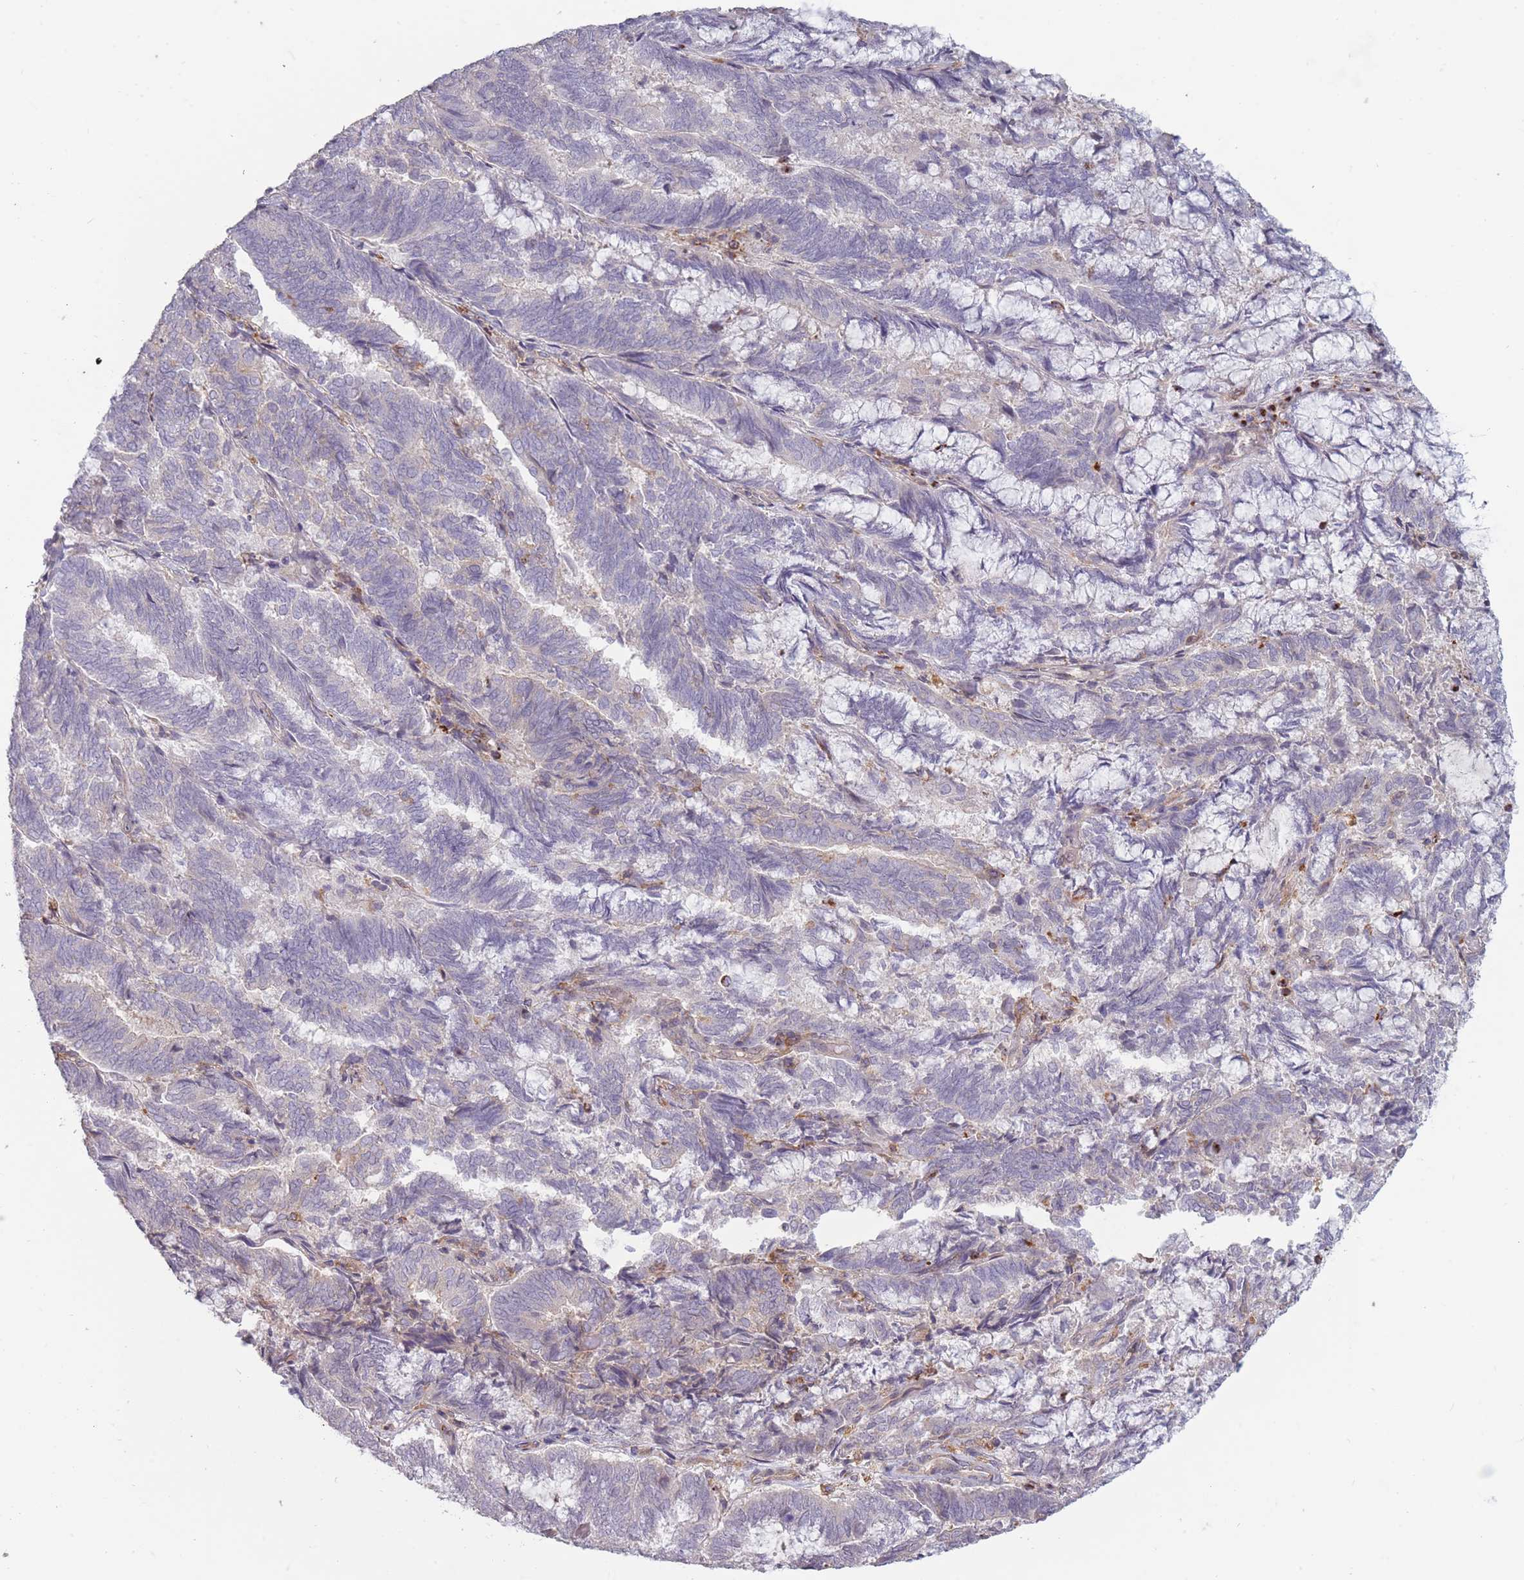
{"staining": {"intensity": "negative", "quantity": "none", "location": "none"}, "tissue": "endometrial cancer", "cell_type": "Tumor cells", "image_type": "cancer", "snomed": [{"axis": "morphology", "description": "Adenocarcinoma, NOS"}, {"axis": "topography", "description": "Endometrium"}], "caption": "Immunohistochemical staining of endometrial adenocarcinoma reveals no significant expression in tumor cells.", "gene": "TET3", "patient": {"sex": "female", "age": 80}}